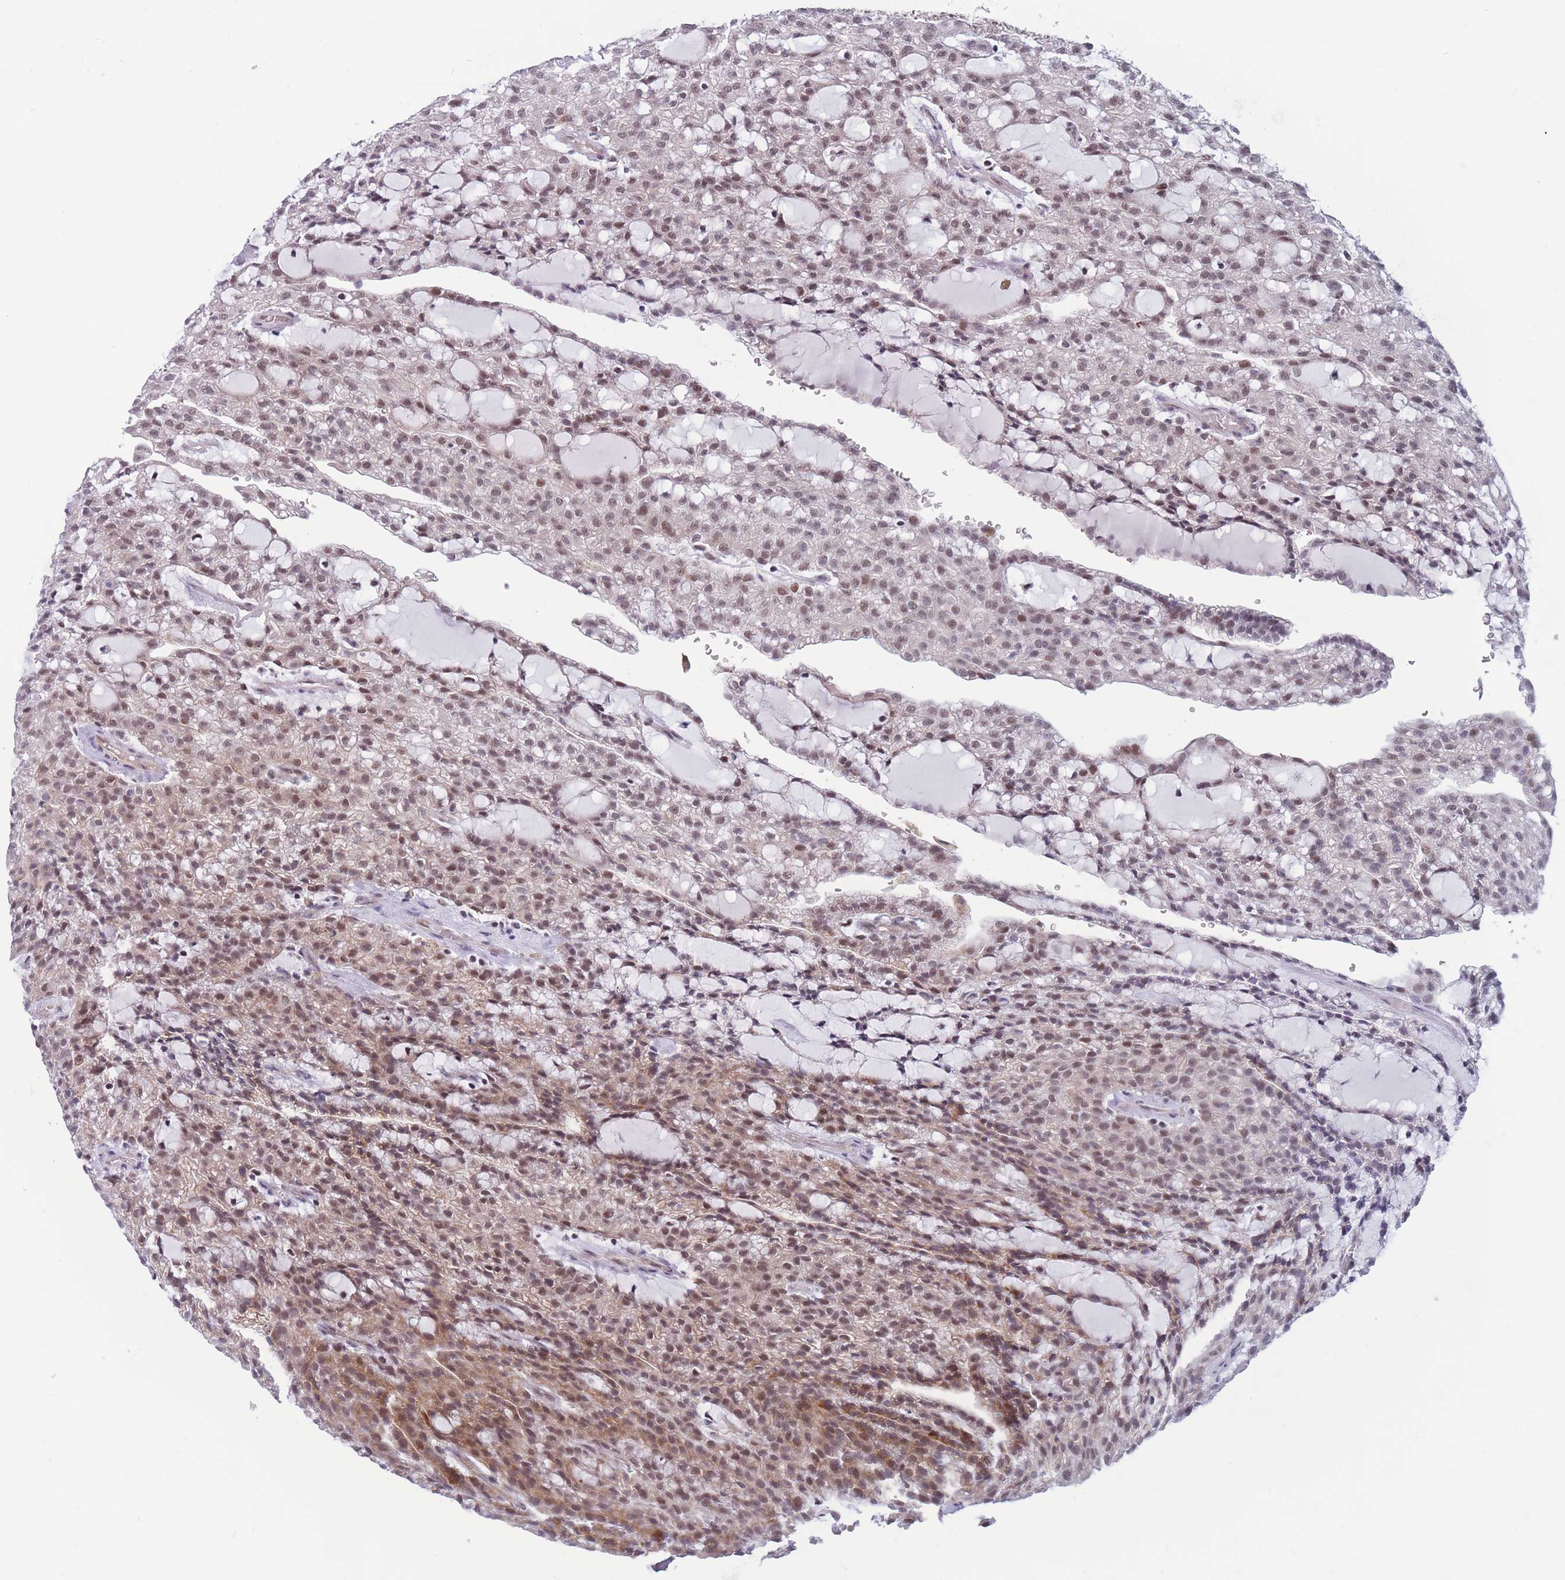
{"staining": {"intensity": "moderate", "quantity": ">75%", "location": "nuclear"}, "tissue": "renal cancer", "cell_type": "Tumor cells", "image_type": "cancer", "snomed": [{"axis": "morphology", "description": "Adenocarcinoma, NOS"}, {"axis": "topography", "description": "Kidney"}], "caption": "Immunohistochemistry (IHC) histopathology image of neoplastic tissue: adenocarcinoma (renal) stained using IHC shows medium levels of moderate protein expression localized specifically in the nuclear of tumor cells, appearing as a nuclear brown color.", "gene": "BCL9L", "patient": {"sex": "male", "age": 63}}